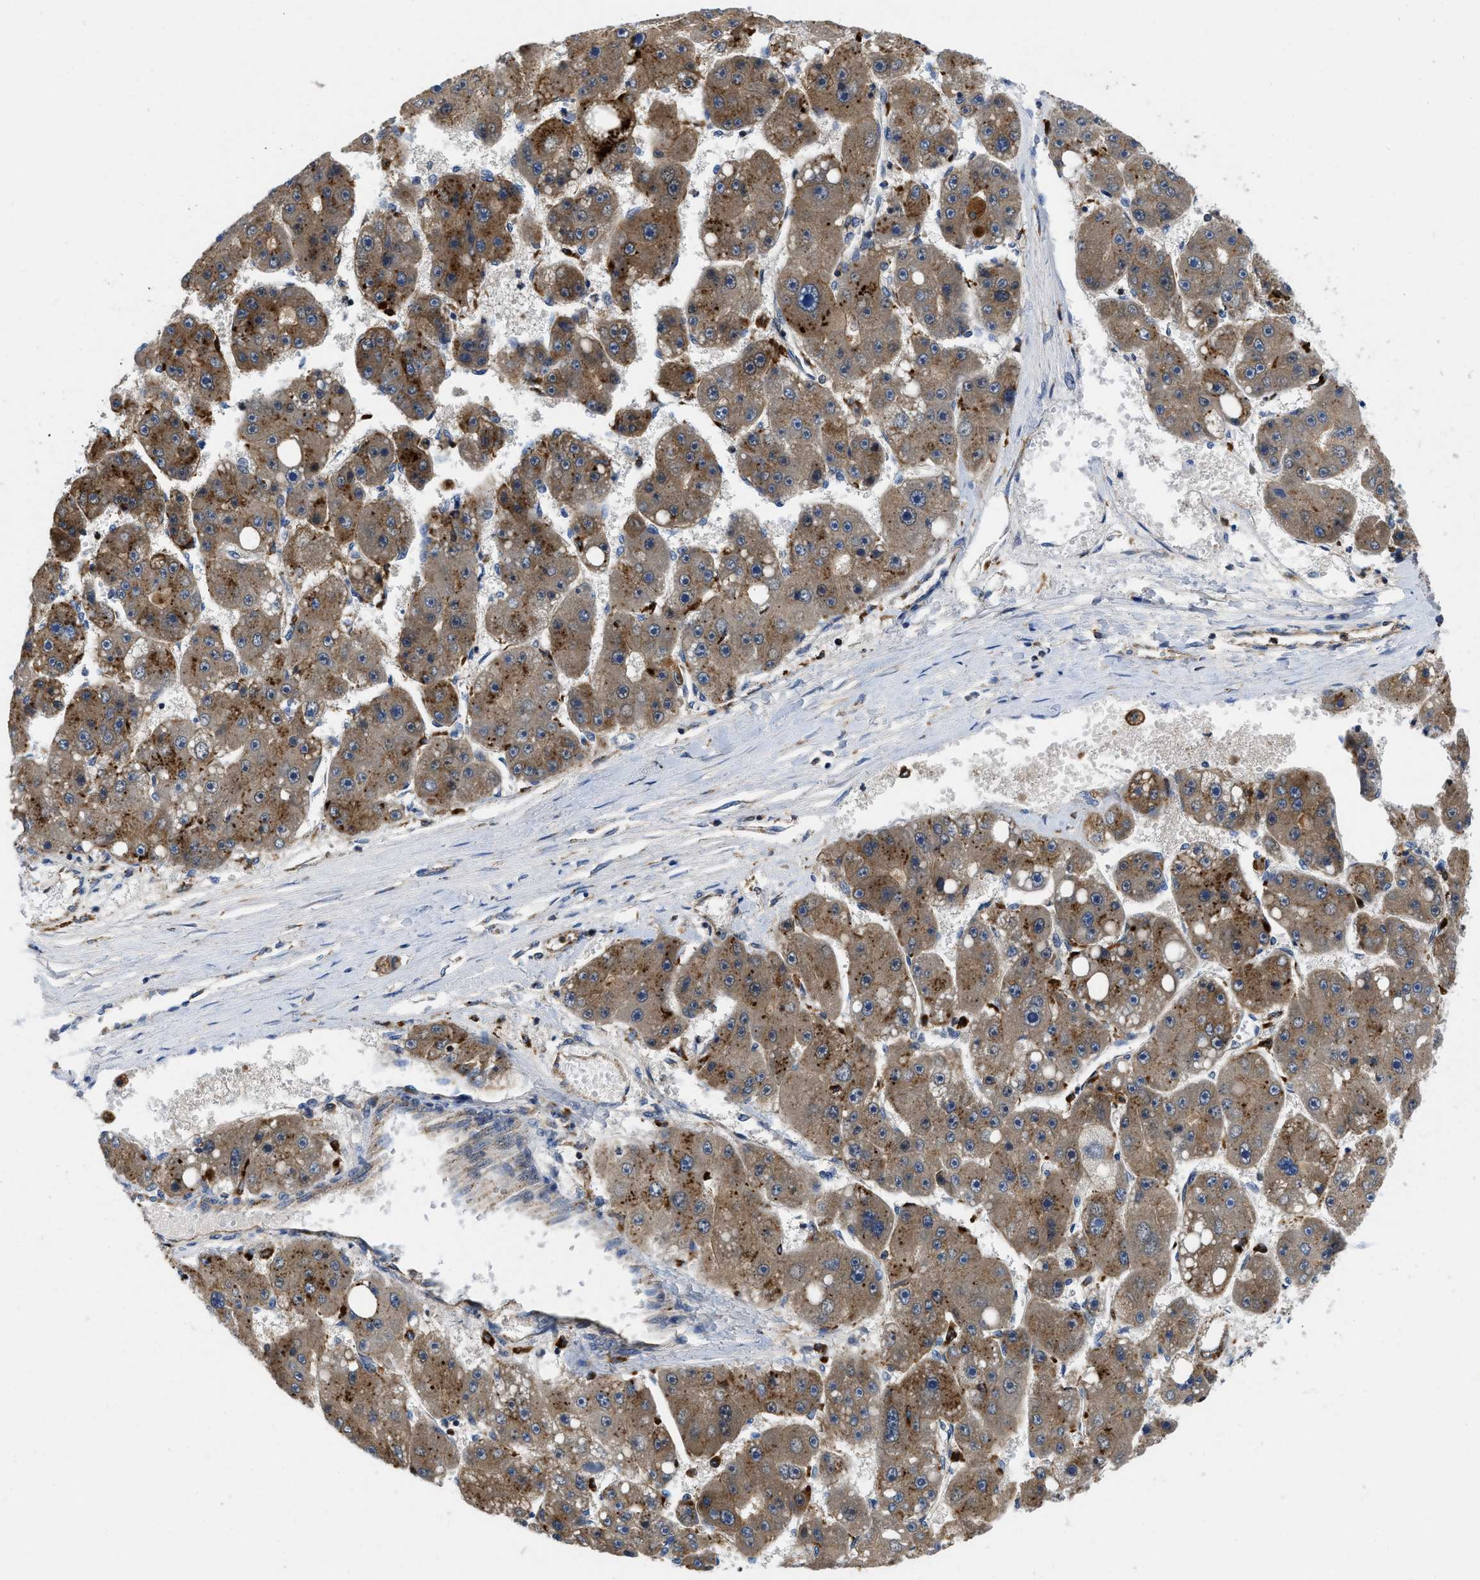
{"staining": {"intensity": "moderate", "quantity": ">75%", "location": "cytoplasmic/membranous"}, "tissue": "liver cancer", "cell_type": "Tumor cells", "image_type": "cancer", "snomed": [{"axis": "morphology", "description": "Carcinoma, Hepatocellular, NOS"}, {"axis": "topography", "description": "Liver"}], "caption": "Protein staining of hepatocellular carcinoma (liver) tissue exhibits moderate cytoplasmic/membranous staining in approximately >75% of tumor cells.", "gene": "ENPP4", "patient": {"sex": "female", "age": 61}}